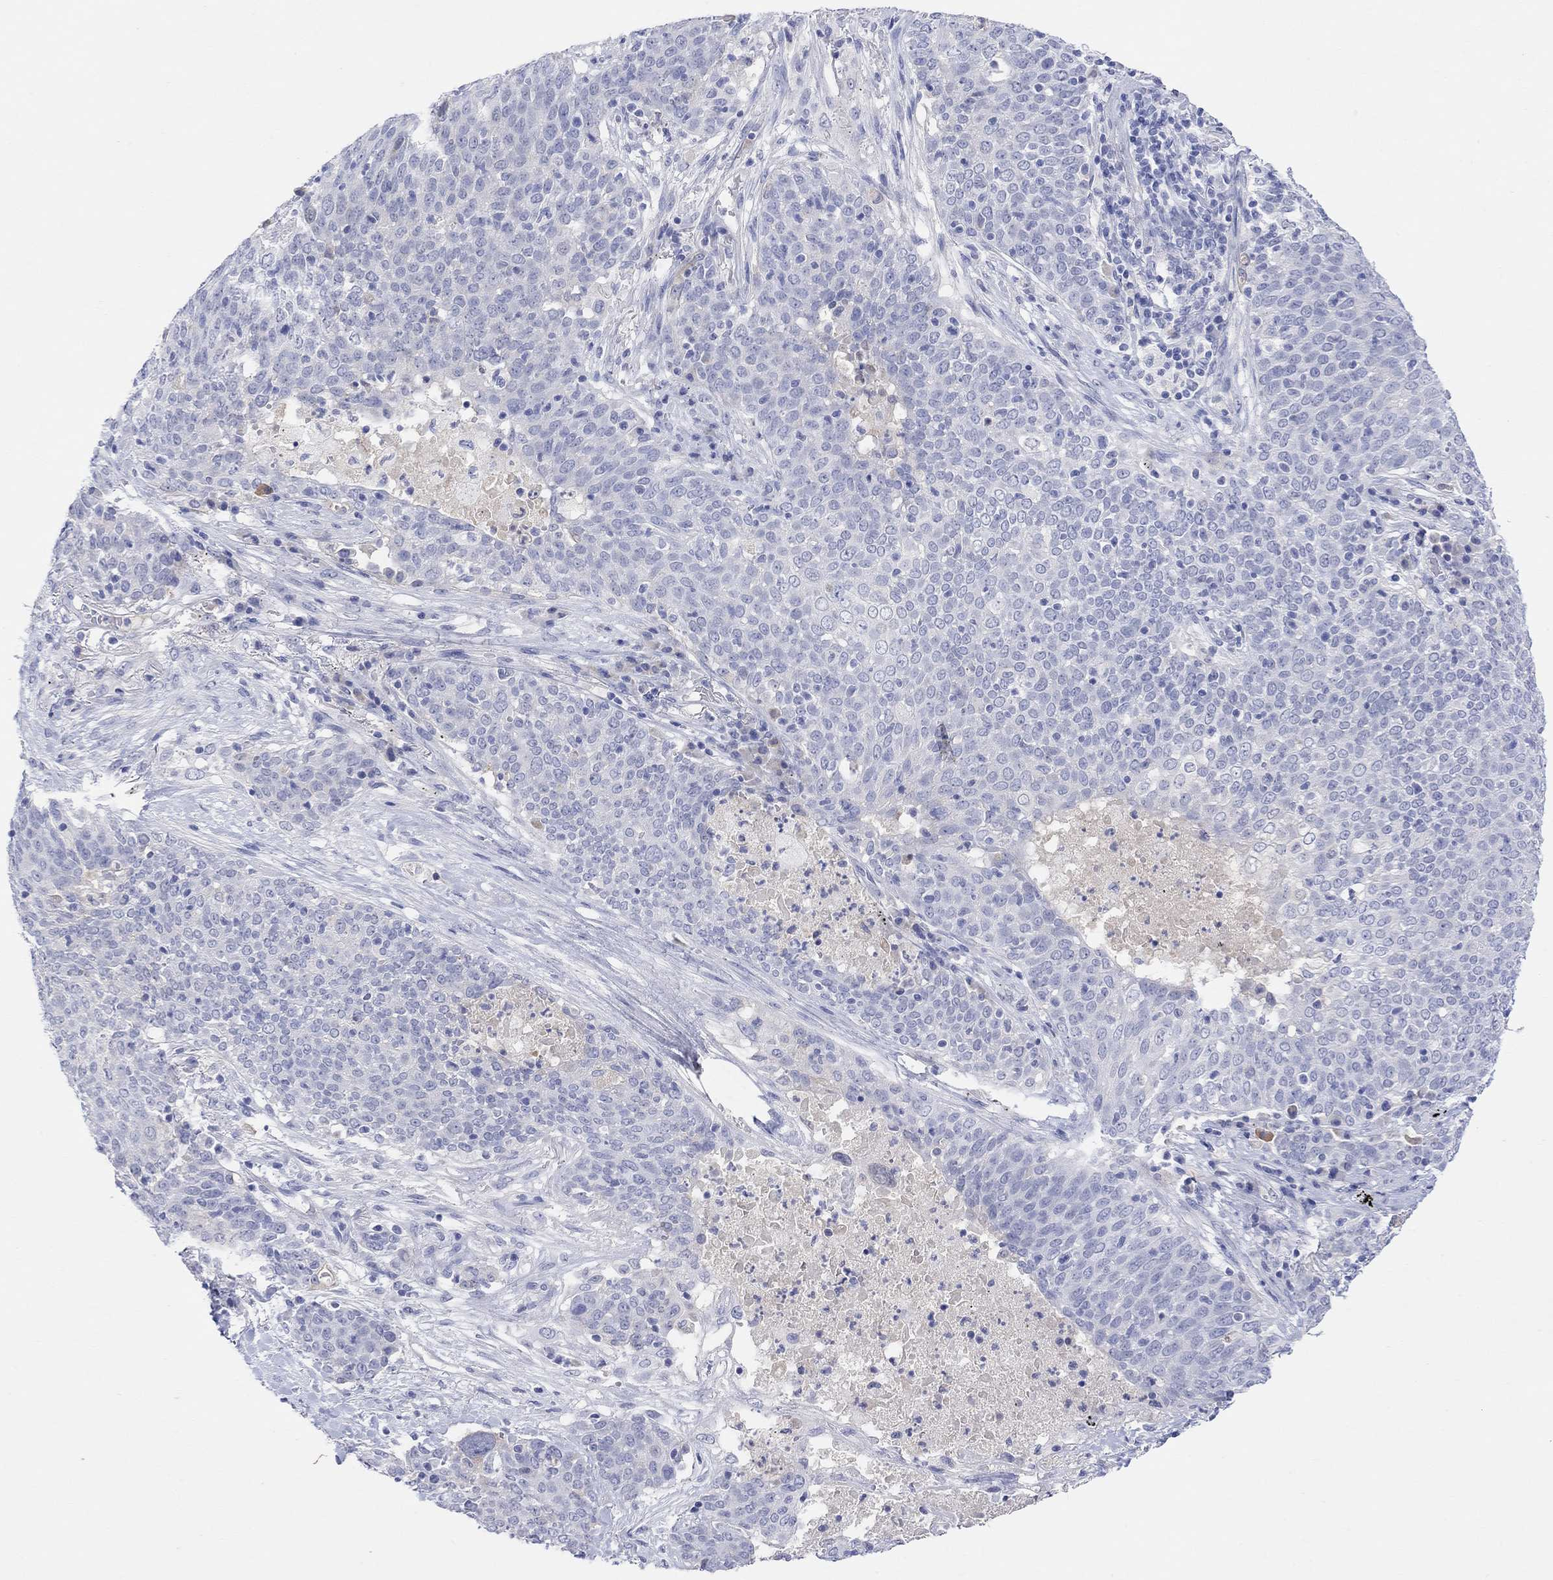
{"staining": {"intensity": "negative", "quantity": "none", "location": "none"}, "tissue": "lung cancer", "cell_type": "Tumor cells", "image_type": "cancer", "snomed": [{"axis": "morphology", "description": "Squamous cell carcinoma, NOS"}, {"axis": "topography", "description": "Lung"}], "caption": "Immunohistochemistry histopathology image of neoplastic tissue: human lung cancer stained with DAB (3,3'-diaminobenzidine) shows no significant protein positivity in tumor cells. (Immunohistochemistry, brightfield microscopy, high magnification).", "gene": "TYR", "patient": {"sex": "male", "age": 82}}